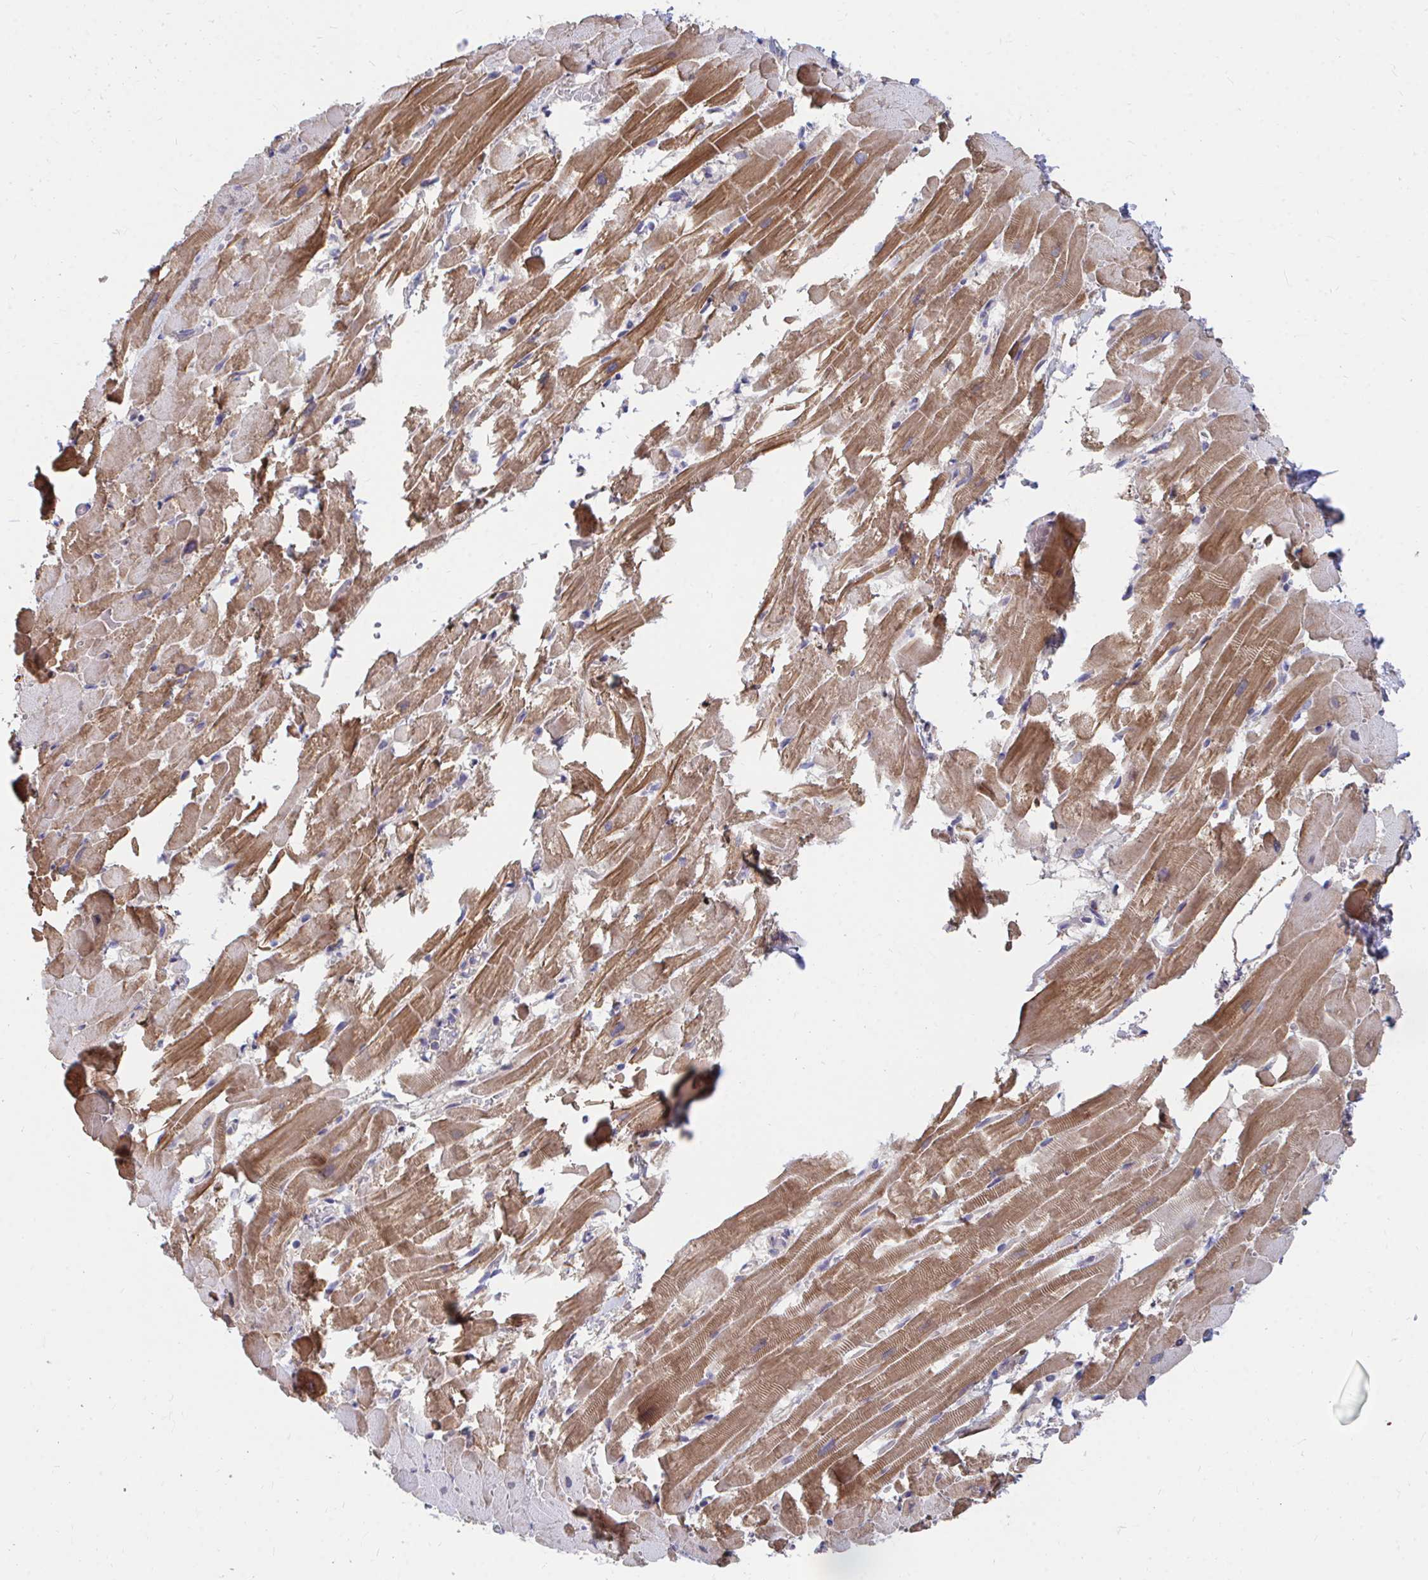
{"staining": {"intensity": "moderate", "quantity": ">75%", "location": "cytoplasmic/membranous"}, "tissue": "heart muscle", "cell_type": "Cardiomyocytes", "image_type": "normal", "snomed": [{"axis": "morphology", "description": "Normal tissue, NOS"}, {"axis": "topography", "description": "Heart"}], "caption": "Brown immunohistochemical staining in benign human heart muscle reveals moderate cytoplasmic/membranous positivity in approximately >75% of cardiomyocytes. Immunohistochemistry (ihc) stains the protein in brown and the nuclei are stained blue.", "gene": "PEX3", "patient": {"sex": "male", "age": 37}}